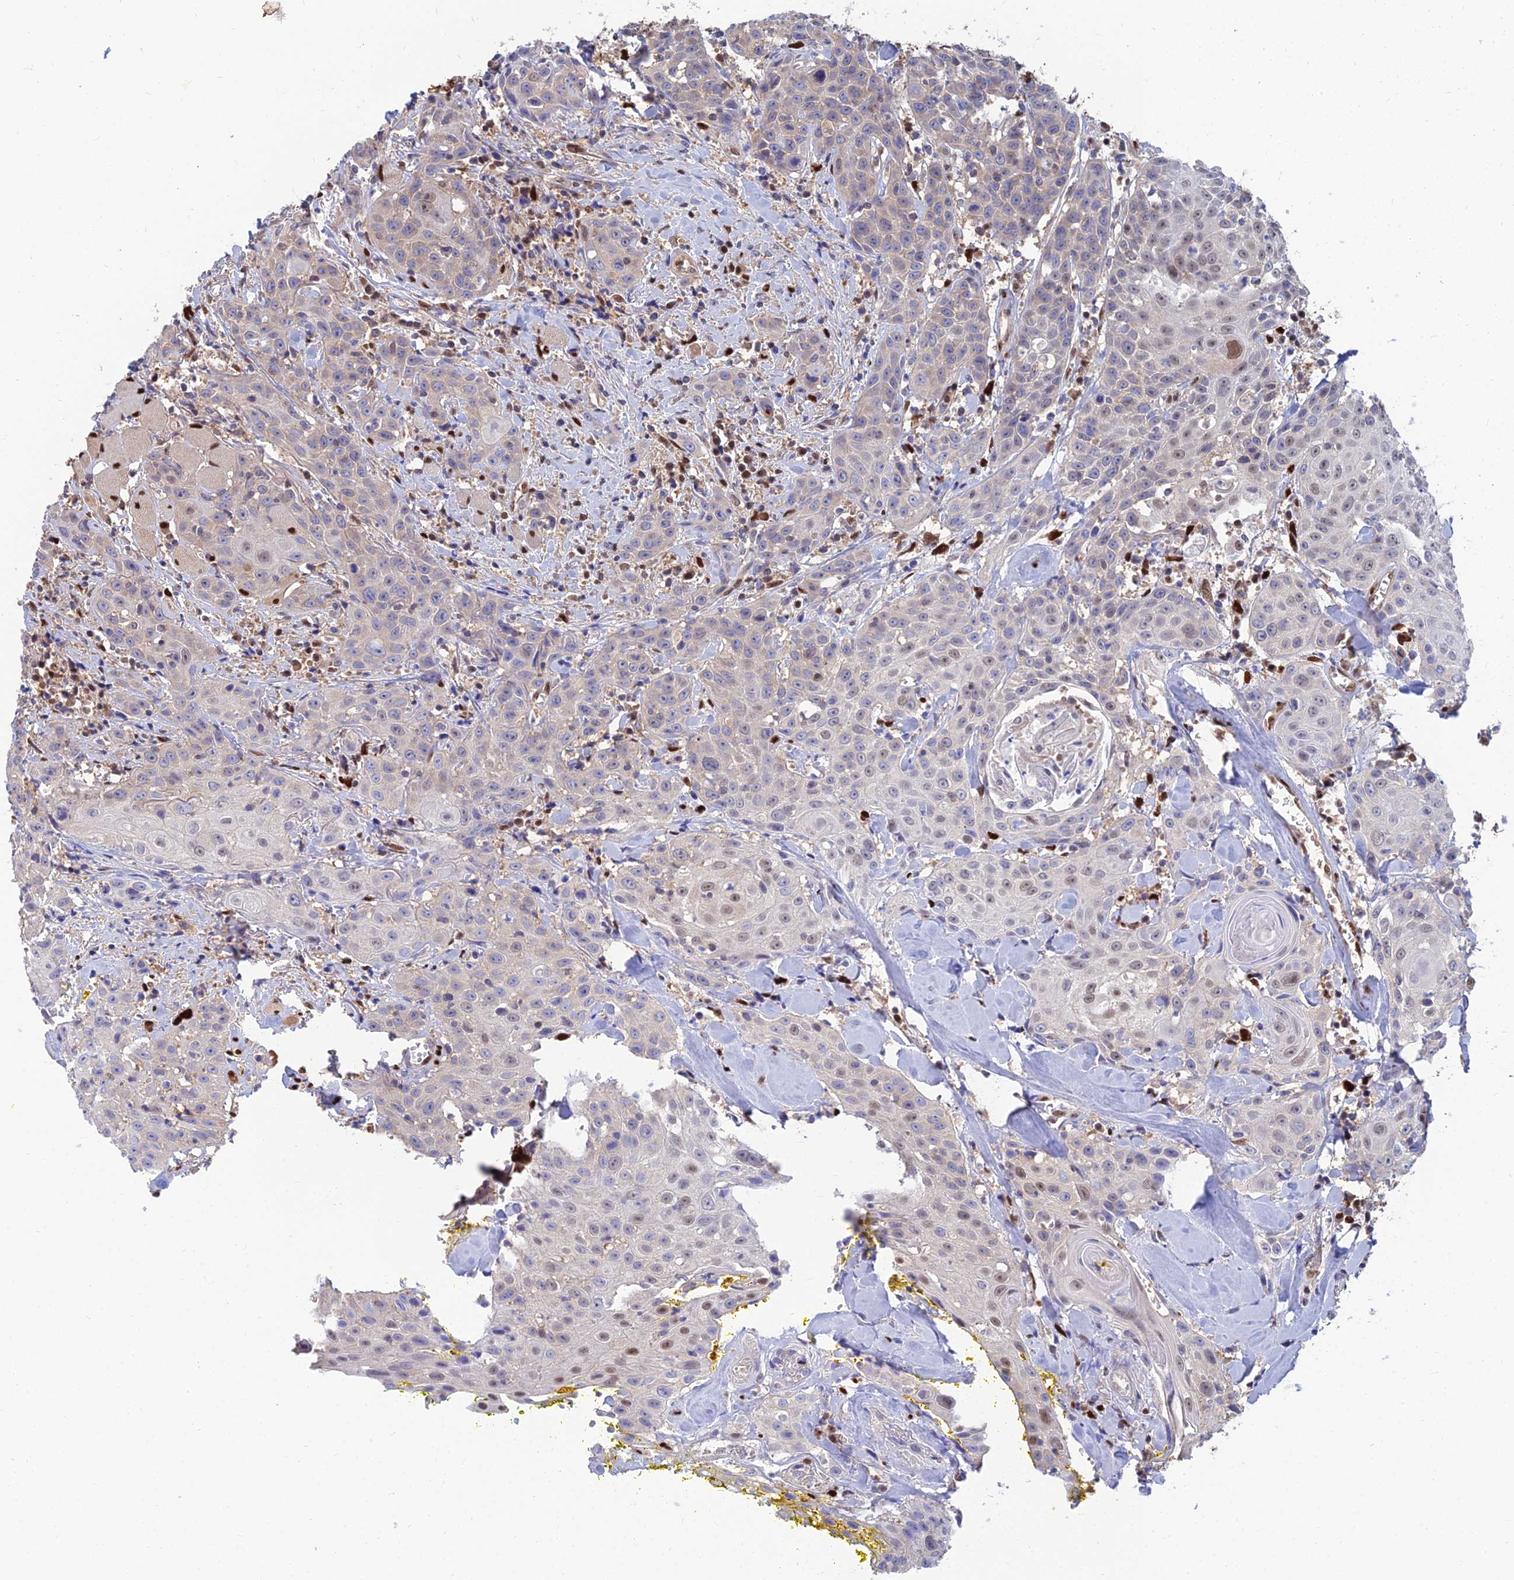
{"staining": {"intensity": "weak", "quantity": "<25%", "location": "nuclear"}, "tissue": "head and neck cancer", "cell_type": "Tumor cells", "image_type": "cancer", "snomed": [{"axis": "morphology", "description": "Squamous cell carcinoma, NOS"}, {"axis": "topography", "description": "Oral tissue"}, {"axis": "topography", "description": "Head-Neck"}], "caption": "Micrograph shows no significant protein positivity in tumor cells of head and neck squamous cell carcinoma.", "gene": "DNPEP", "patient": {"sex": "female", "age": 82}}